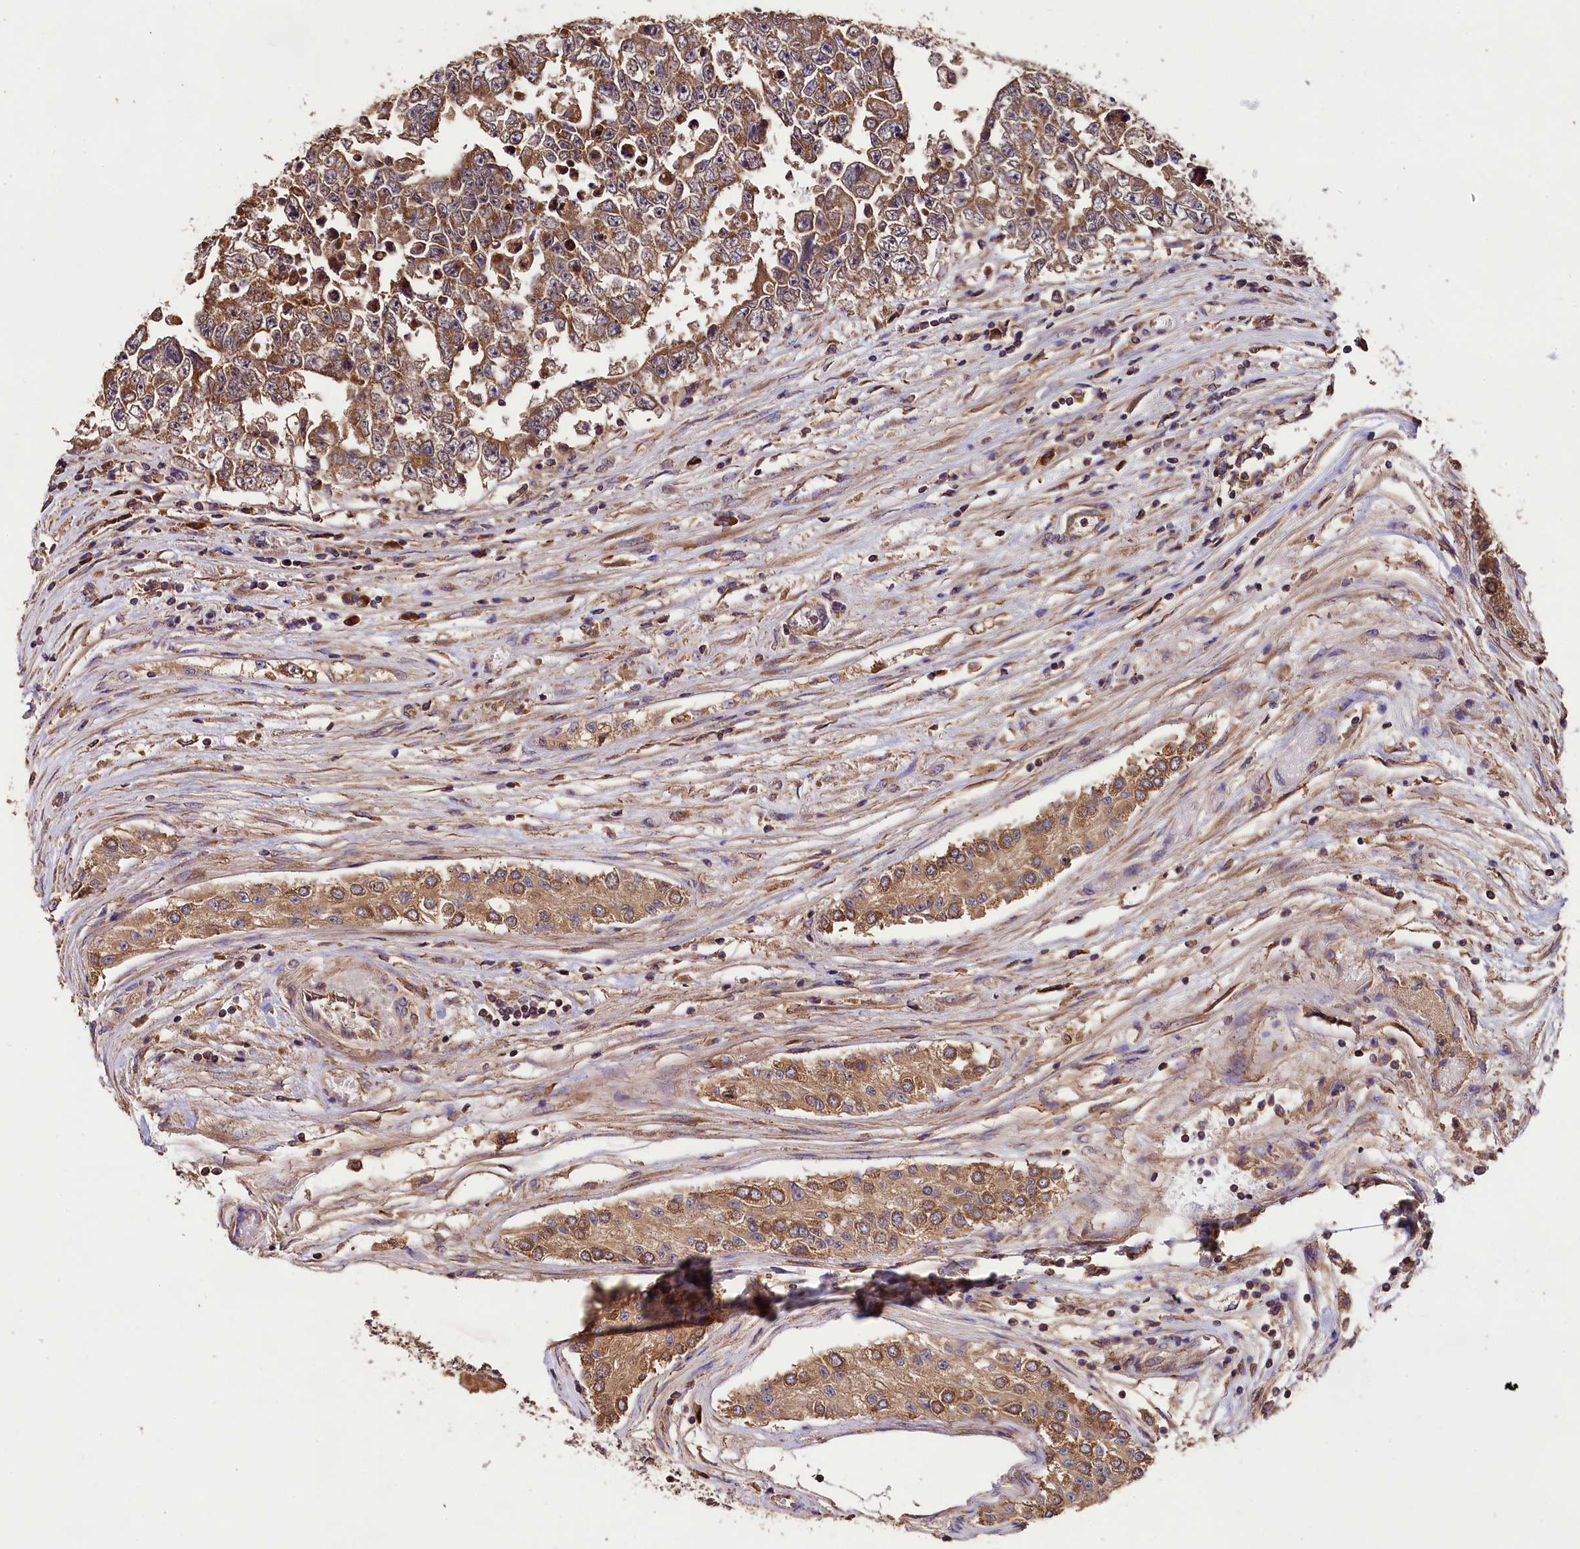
{"staining": {"intensity": "moderate", "quantity": ">75%", "location": "cytoplasmic/membranous"}, "tissue": "testis cancer", "cell_type": "Tumor cells", "image_type": "cancer", "snomed": [{"axis": "morphology", "description": "Carcinoma, Embryonal, NOS"}, {"axis": "topography", "description": "Testis"}], "caption": "Tumor cells display medium levels of moderate cytoplasmic/membranous expression in approximately >75% of cells in testis embryonal carcinoma.", "gene": "ENKD1", "patient": {"sex": "male", "age": 25}}